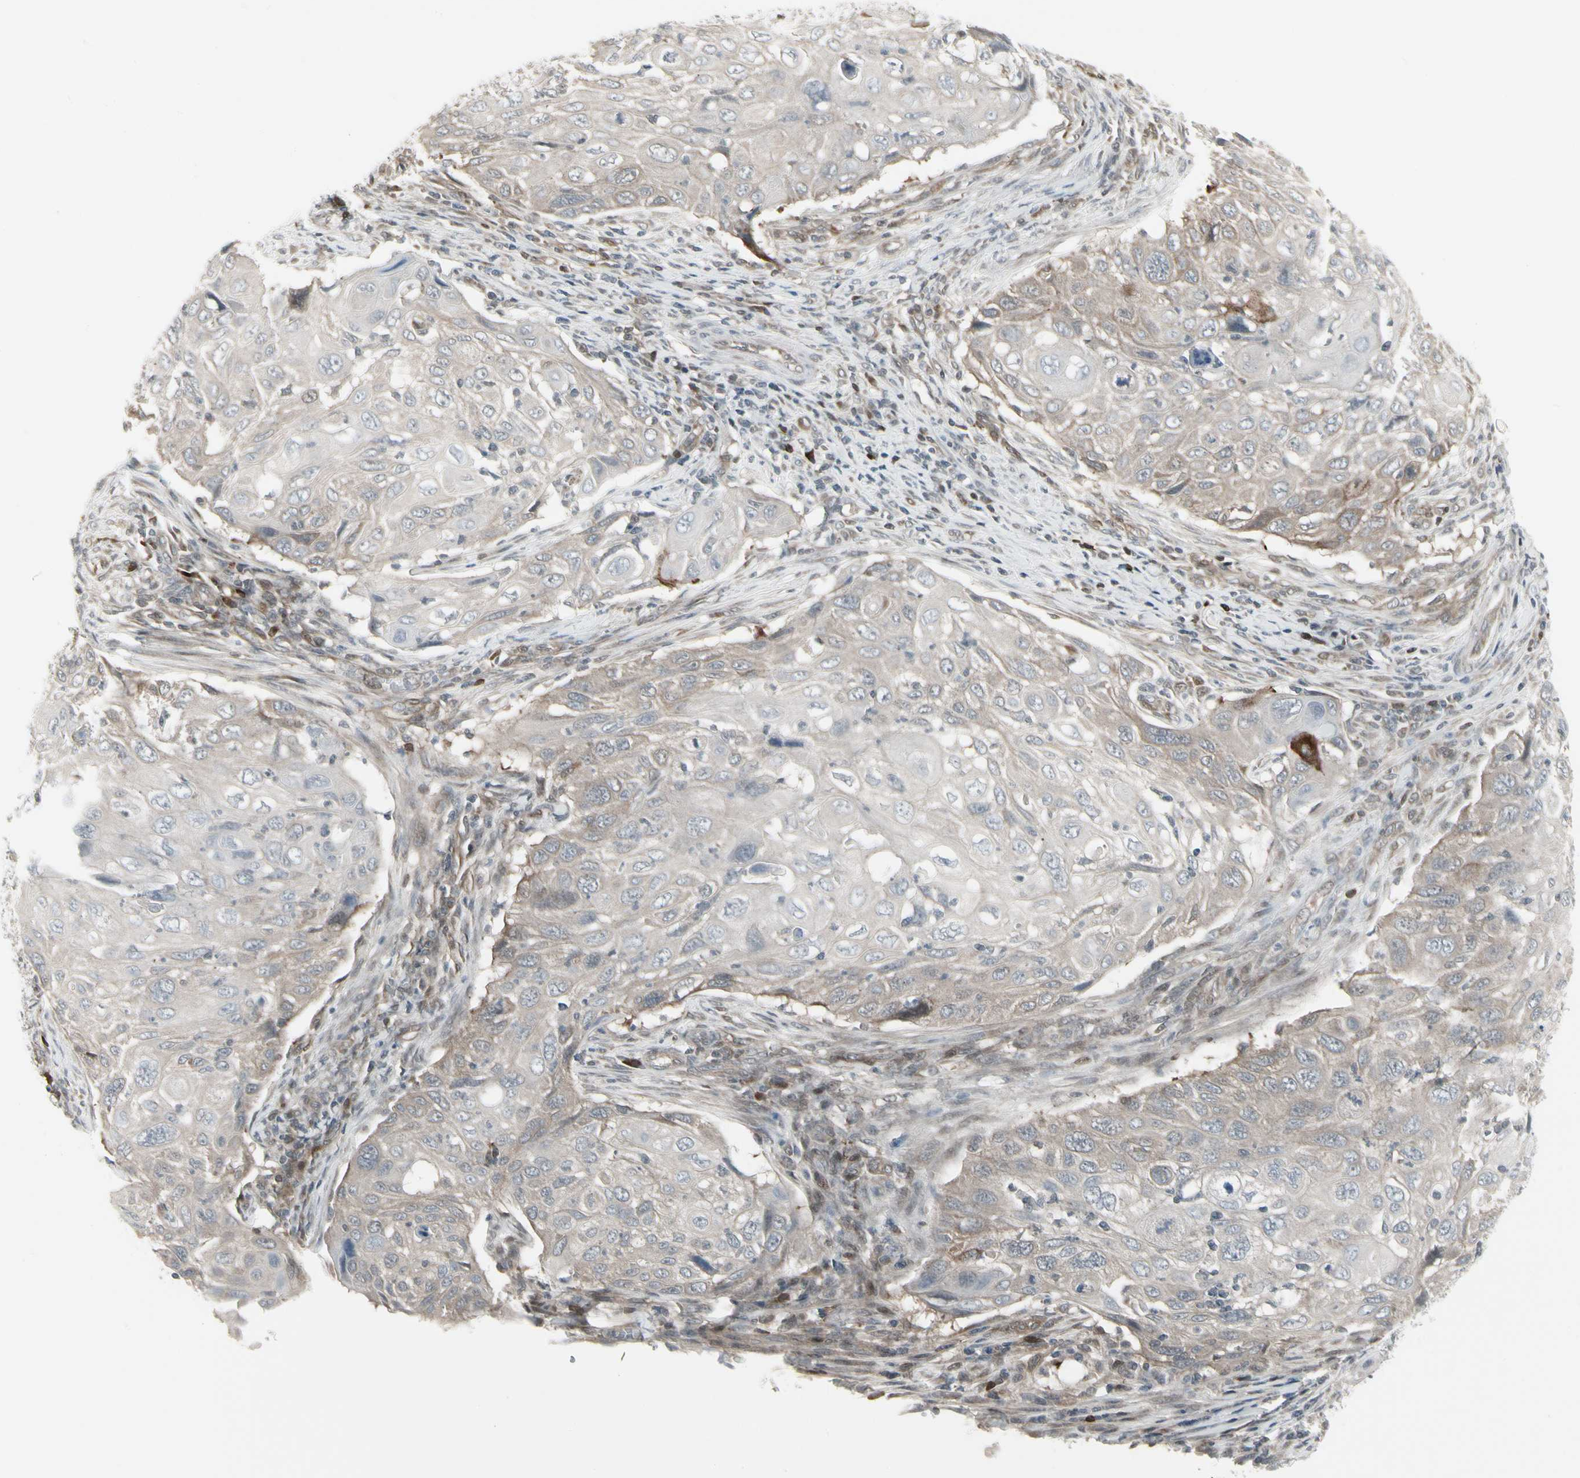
{"staining": {"intensity": "weak", "quantity": ">75%", "location": "cytoplasmic/membranous"}, "tissue": "cervical cancer", "cell_type": "Tumor cells", "image_type": "cancer", "snomed": [{"axis": "morphology", "description": "Squamous cell carcinoma, NOS"}, {"axis": "topography", "description": "Cervix"}], "caption": "Cervical cancer stained with a protein marker exhibits weak staining in tumor cells.", "gene": "IGFBP6", "patient": {"sex": "female", "age": 70}}